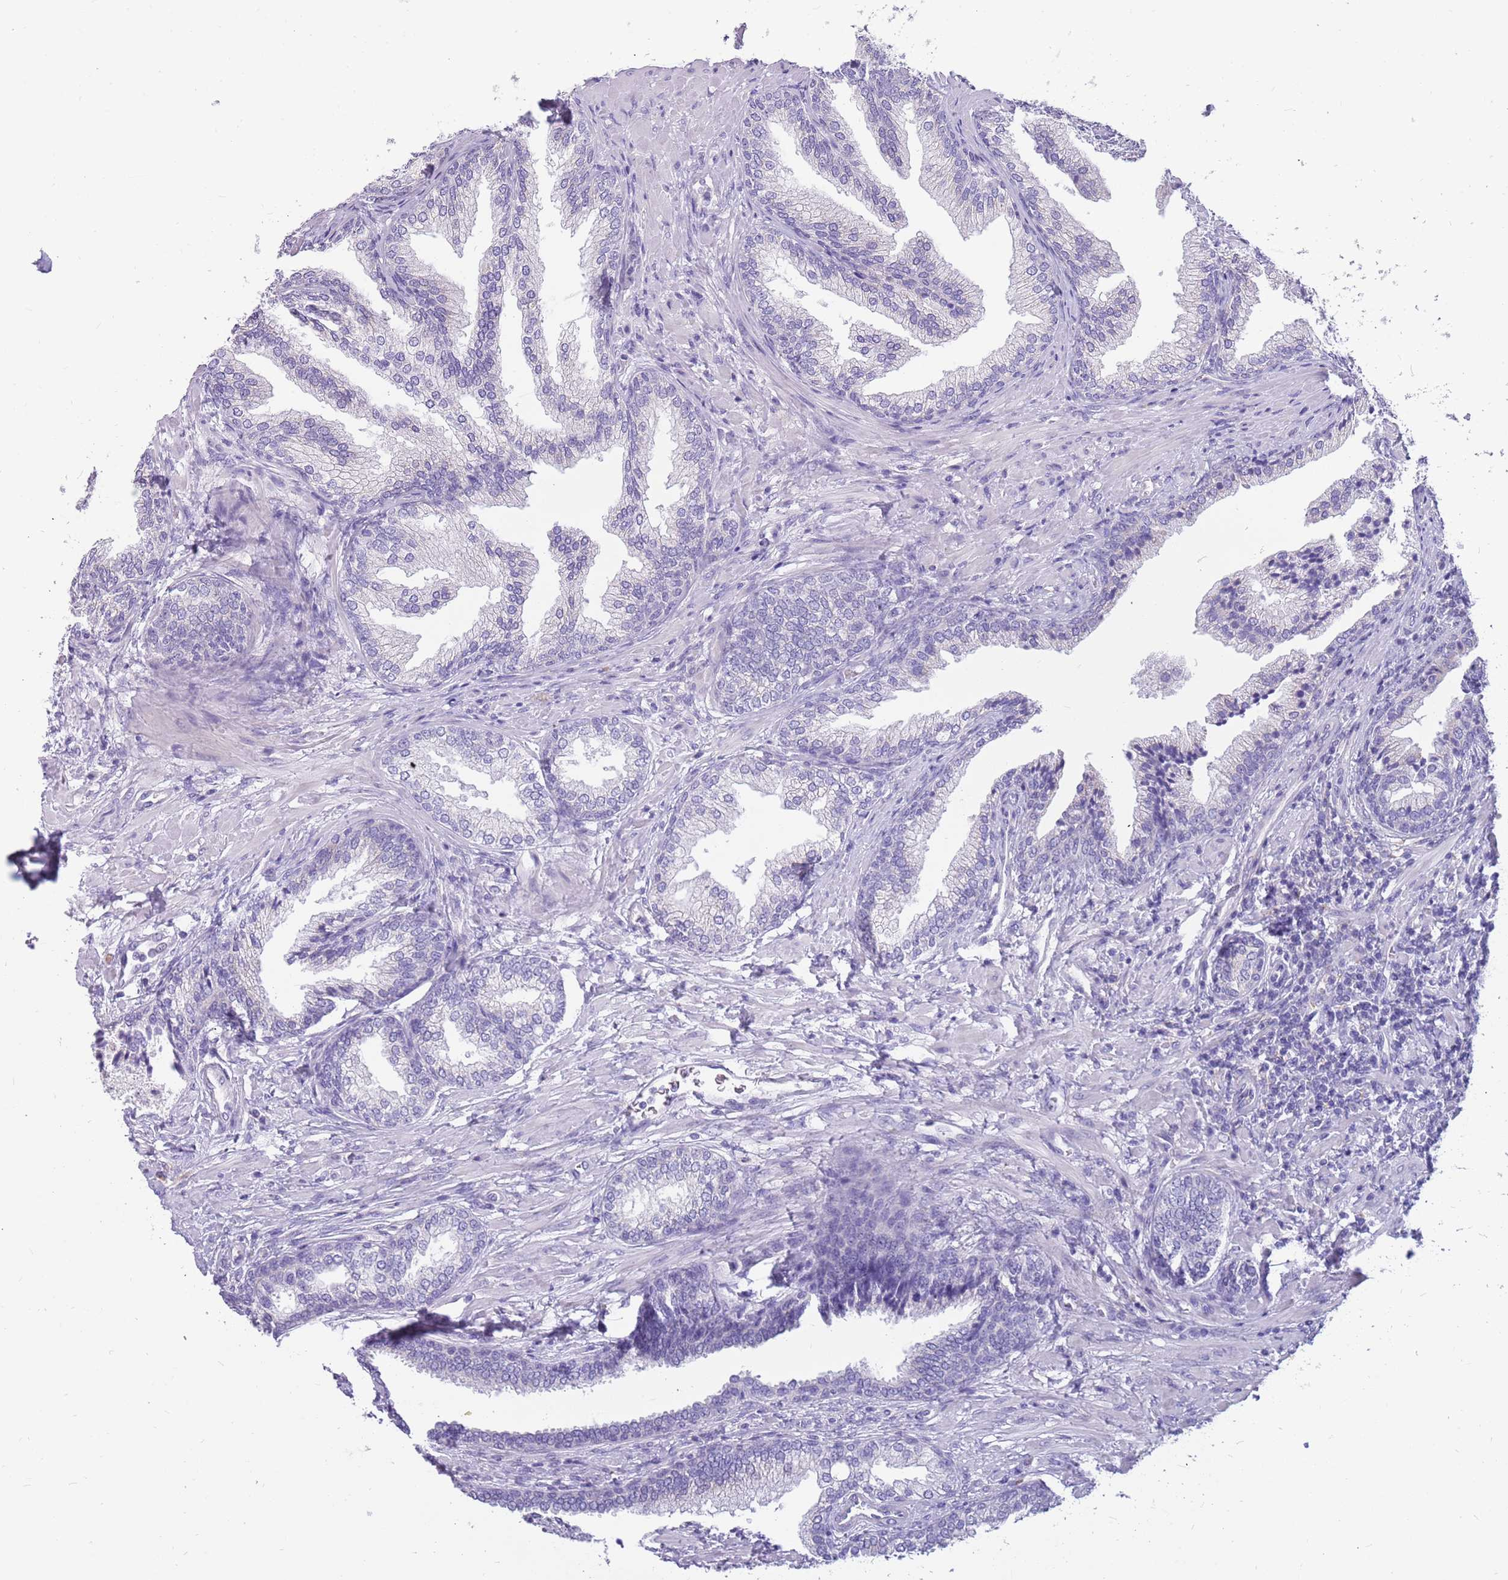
{"staining": {"intensity": "negative", "quantity": "none", "location": "none"}, "tissue": "prostate", "cell_type": "Glandular cells", "image_type": "normal", "snomed": [{"axis": "morphology", "description": "Normal tissue, NOS"}, {"axis": "topography", "description": "Prostate"}], "caption": "Immunohistochemistry of normal human prostate exhibits no positivity in glandular cells. (Stains: DAB immunohistochemistry (IHC) with hematoxylin counter stain, Microscopy: brightfield microscopy at high magnification).", "gene": "RHCG", "patient": {"sex": "male", "age": 76}}